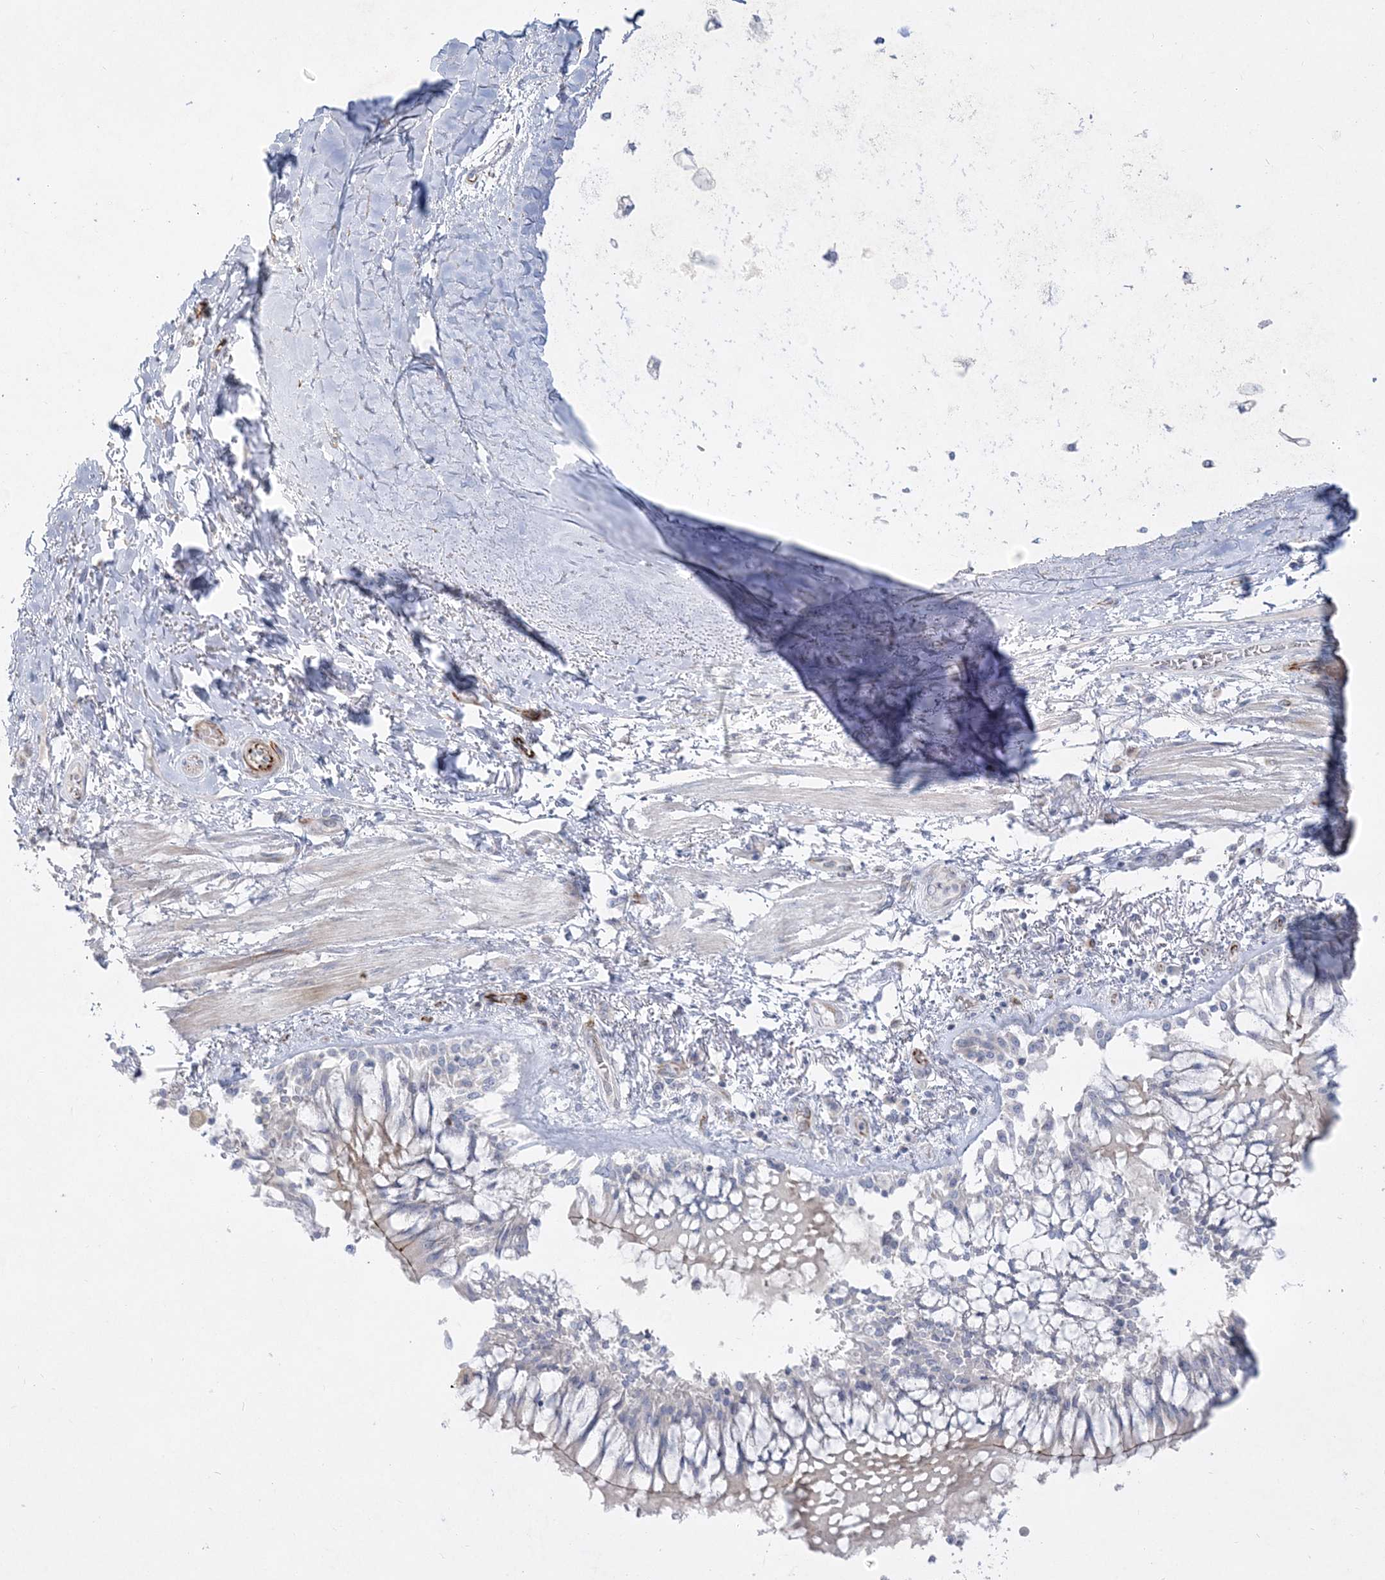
{"staining": {"intensity": "negative", "quantity": "none", "location": "none"}, "tissue": "adipose tissue", "cell_type": "Adipocytes", "image_type": "normal", "snomed": [{"axis": "morphology", "description": "Normal tissue, NOS"}, {"axis": "topography", "description": "Cartilage tissue"}, {"axis": "topography", "description": "Bronchus"}, {"axis": "topography", "description": "Lung"}, {"axis": "topography", "description": "Peripheral nerve tissue"}], "caption": "Adipose tissue was stained to show a protein in brown. There is no significant positivity in adipocytes. (DAB IHC, high magnification).", "gene": "GPAT2", "patient": {"sex": "female", "age": 49}}